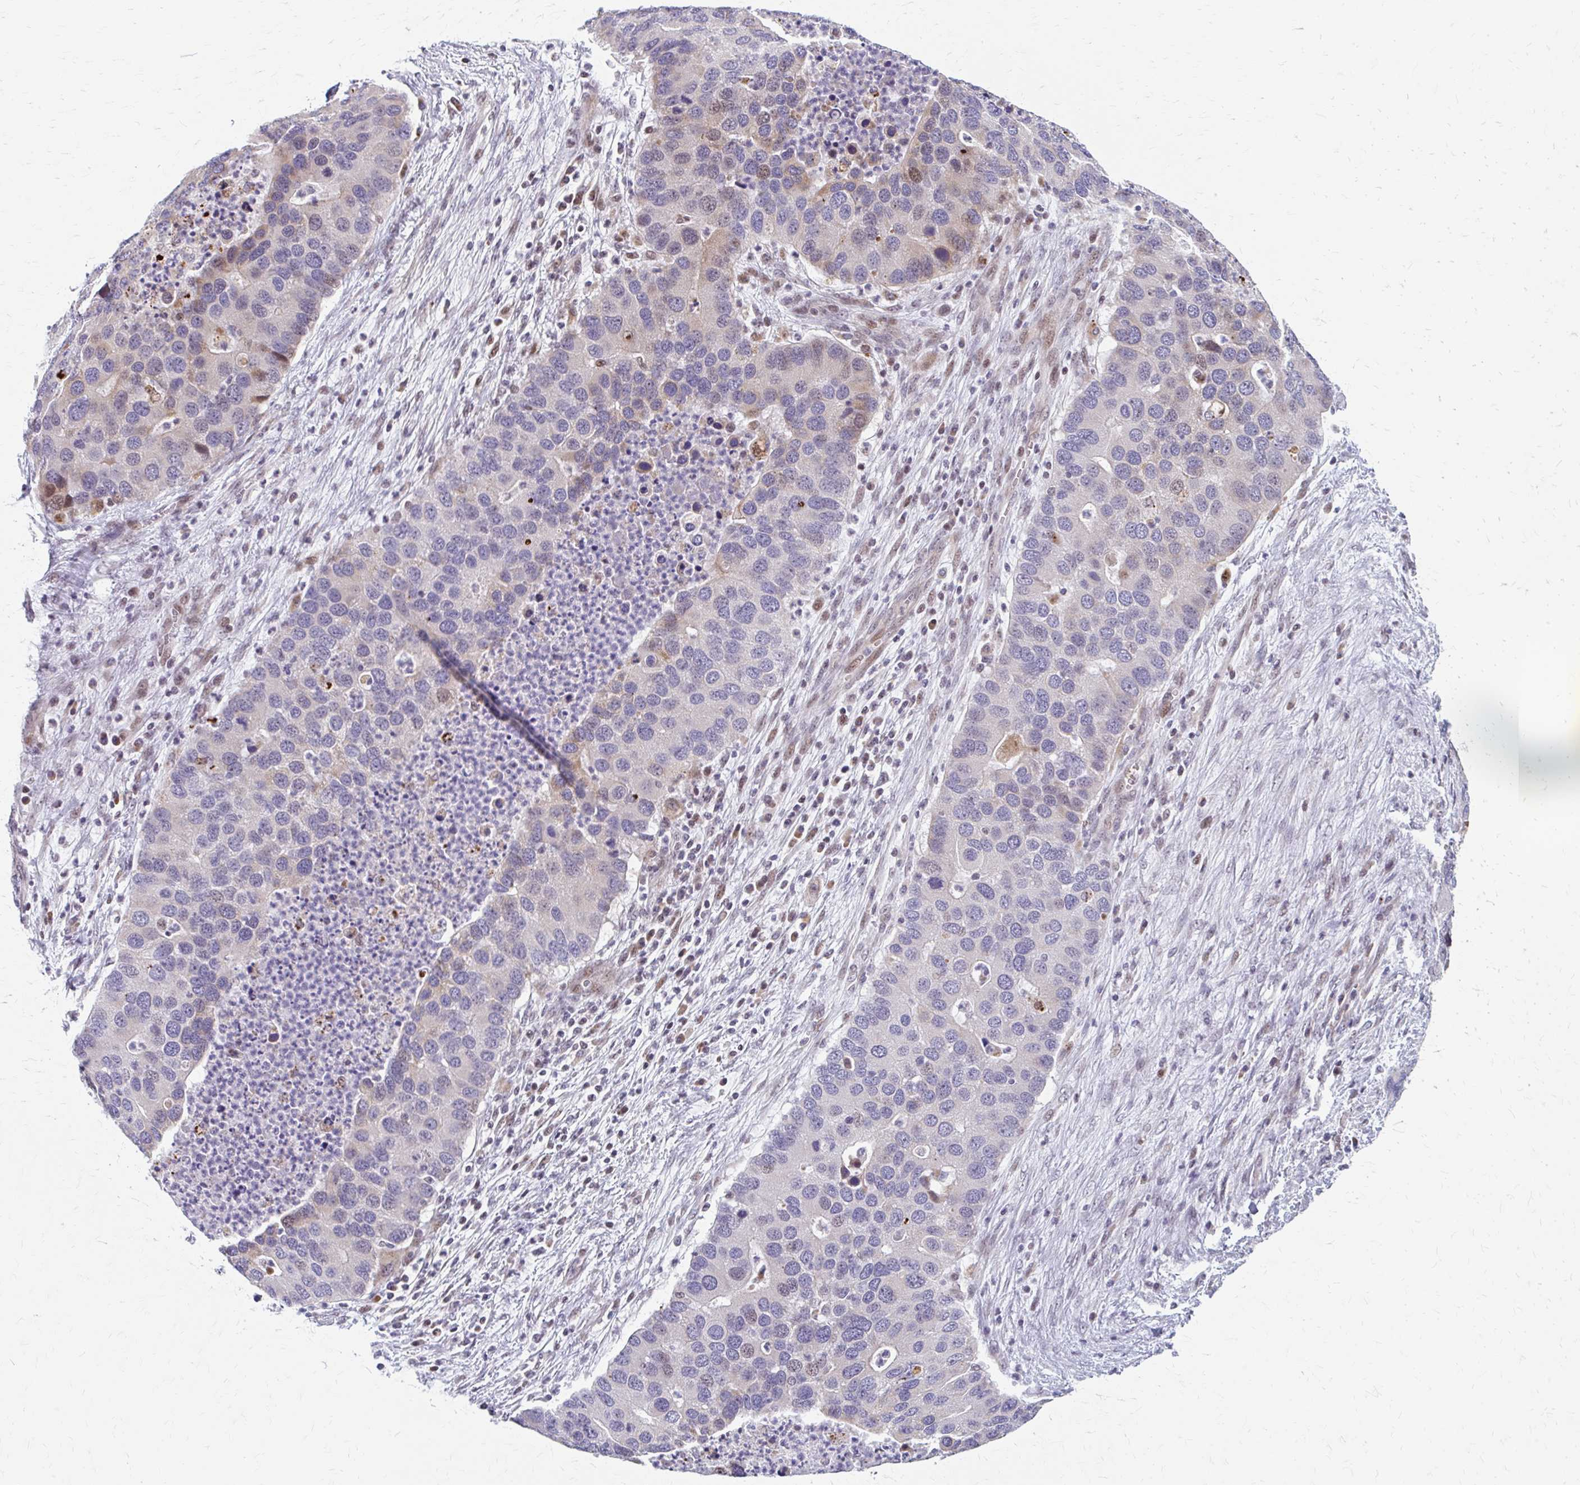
{"staining": {"intensity": "moderate", "quantity": "<25%", "location": "cytoplasmic/membranous,nuclear"}, "tissue": "lung cancer", "cell_type": "Tumor cells", "image_type": "cancer", "snomed": [{"axis": "morphology", "description": "Aneuploidy"}, {"axis": "morphology", "description": "Adenocarcinoma, NOS"}, {"axis": "topography", "description": "Lymph node"}, {"axis": "topography", "description": "Lung"}], "caption": "IHC photomicrograph of neoplastic tissue: human lung cancer stained using IHC displays low levels of moderate protein expression localized specifically in the cytoplasmic/membranous and nuclear of tumor cells, appearing as a cytoplasmic/membranous and nuclear brown color.", "gene": "BEAN1", "patient": {"sex": "female", "age": 74}}